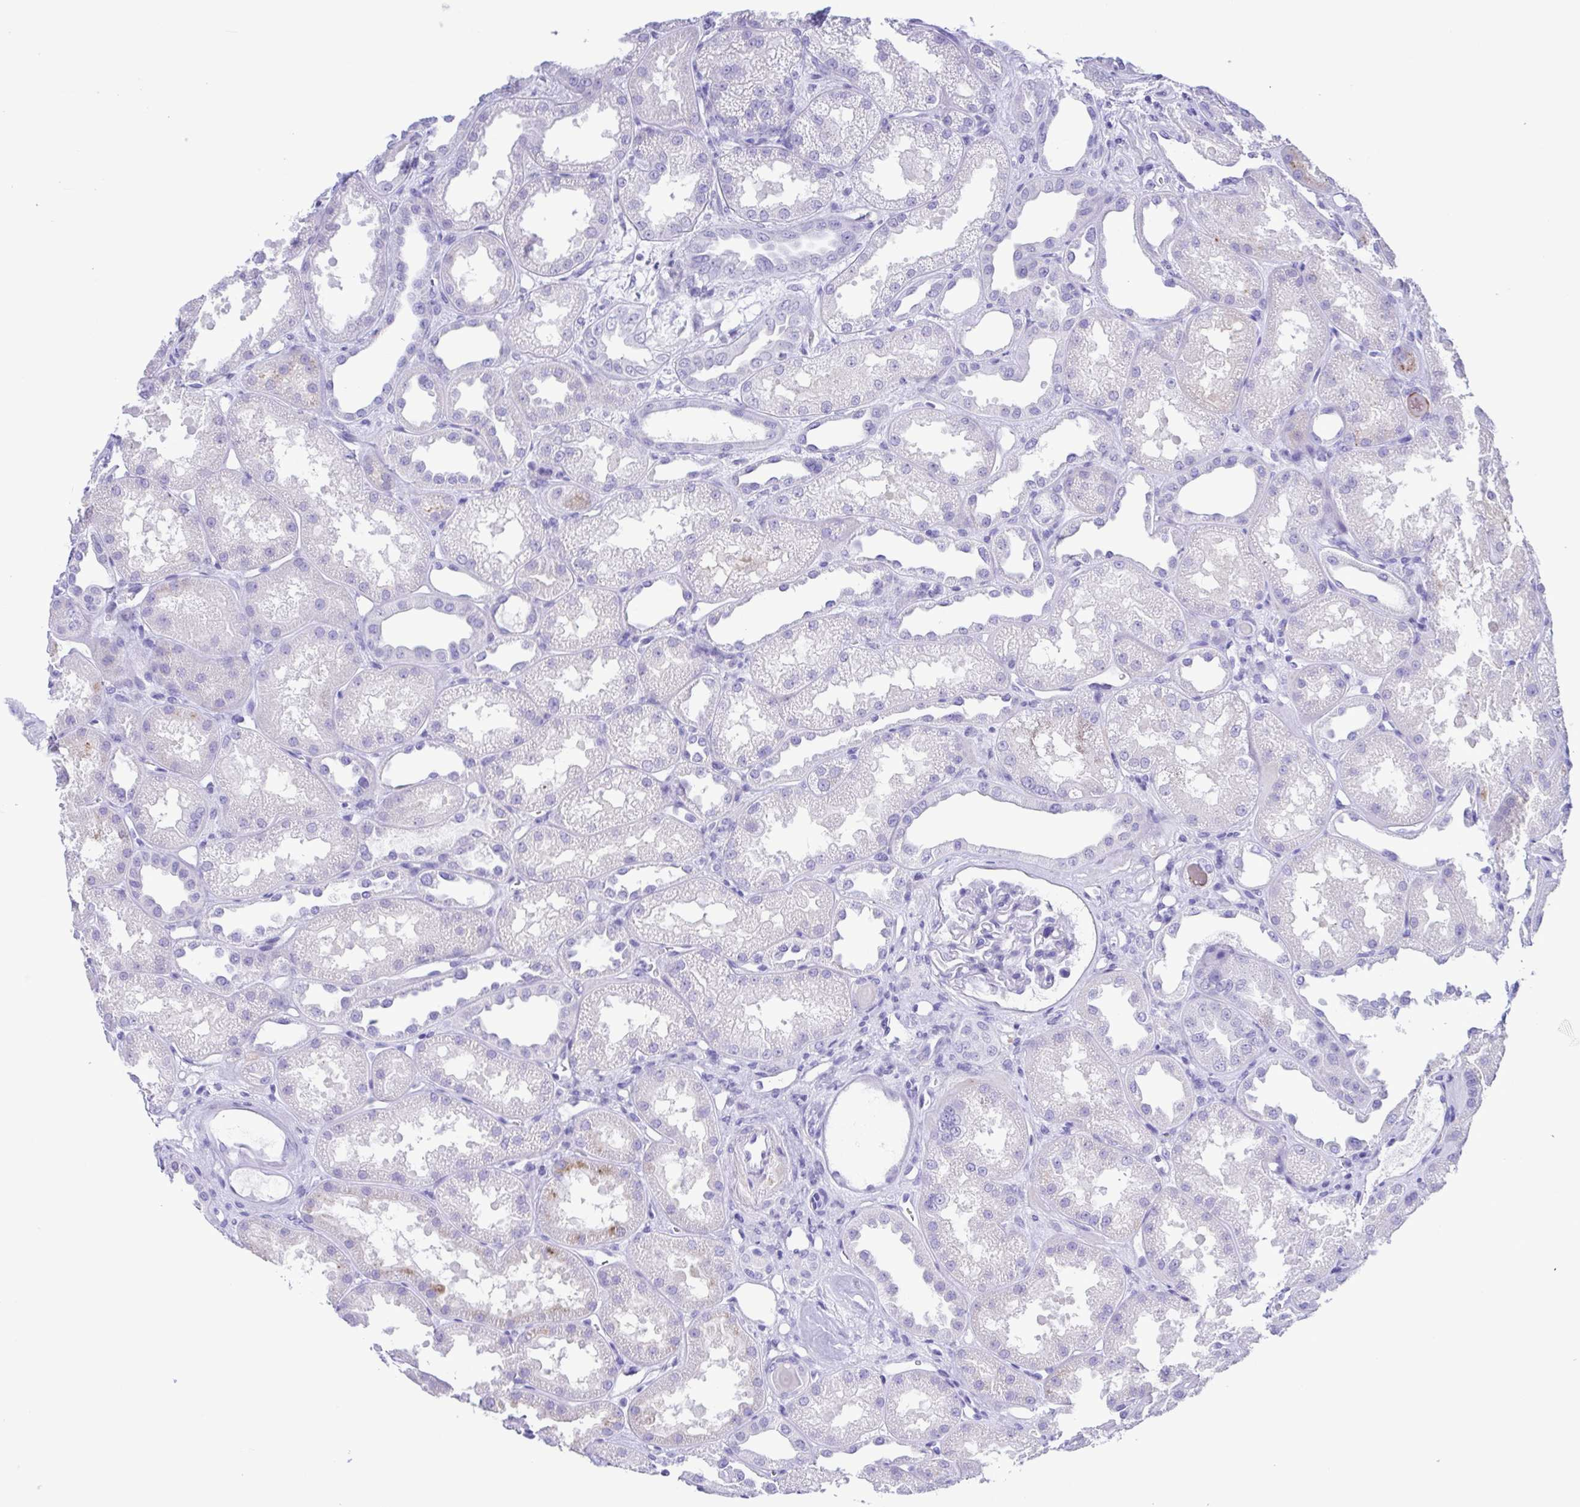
{"staining": {"intensity": "negative", "quantity": "none", "location": "none"}, "tissue": "kidney", "cell_type": "Cells in glomeruli", "image_type": "normal", "snomed": [{"axis": "morphology", "description": "Normal tissue, NOS"}, {"axis": "topography", "description": "Kidney"}], "caption": "Cells in glomeruli show no significant expression in benign kidney. Nuclei are stained in blue.", "gene": "OVGP1", "patient": {"sex": "male", "age": 61}}